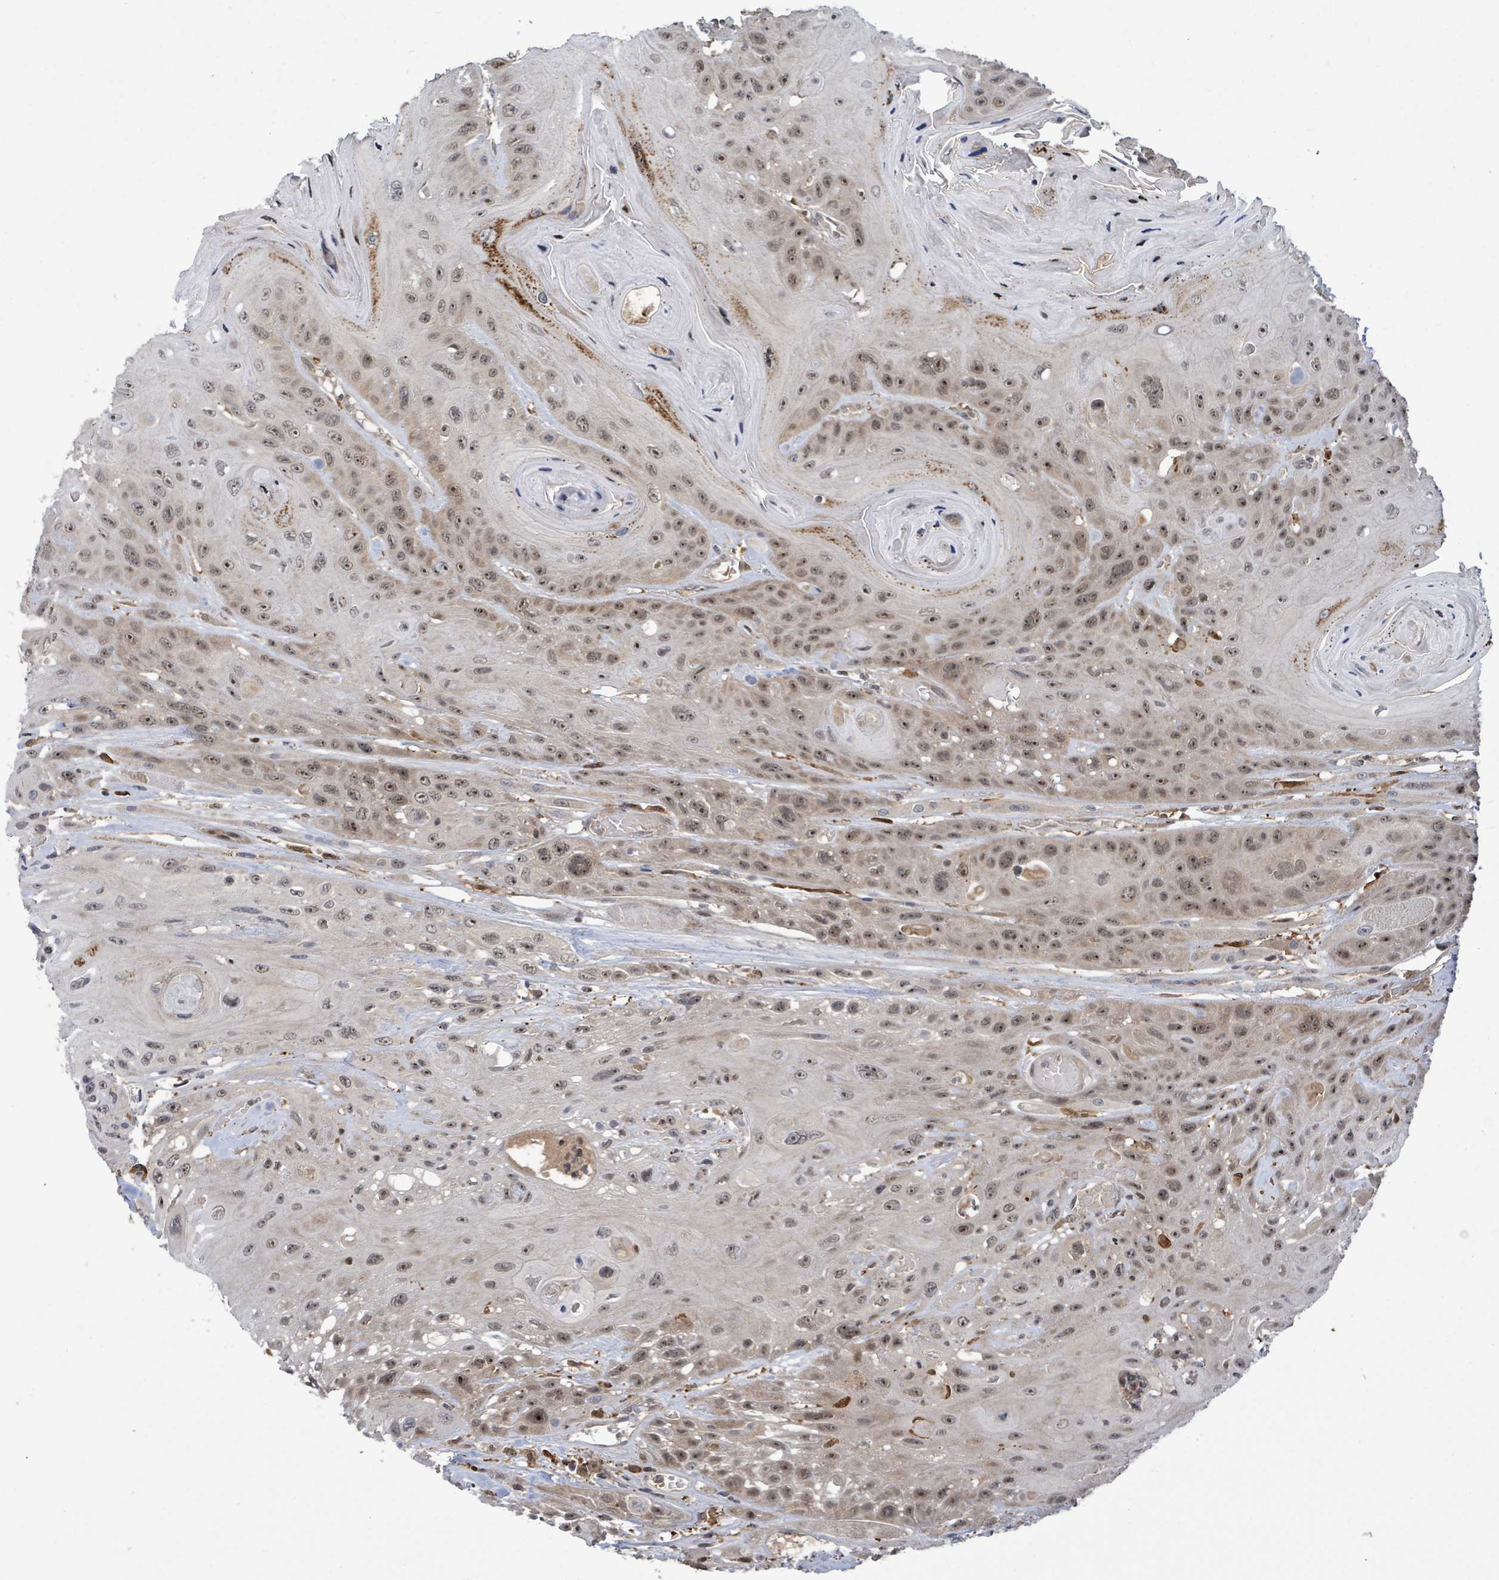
{"staining": {"intensity": "moderate", "quantity": ">75%", "location": "nuclear"}, "tissue": "head and neck cancer", "cell_type": "Tumor cells", "image_type": "cancer", "snomed": [{"axis": "morphology", "description": "Squamous cell carcinoma, NOS"}, {"axis": "topography", "description": "Head-Neck"}], "caption": "The photomicrograph displays immunohistochemical staining of head and neck squamous cell carcinoma. There is moderate nuclear expression is identified in approximately >75% of tumor cells.", "gene": "FBXO6", "patient": {"sex": "female", "age": 59}}